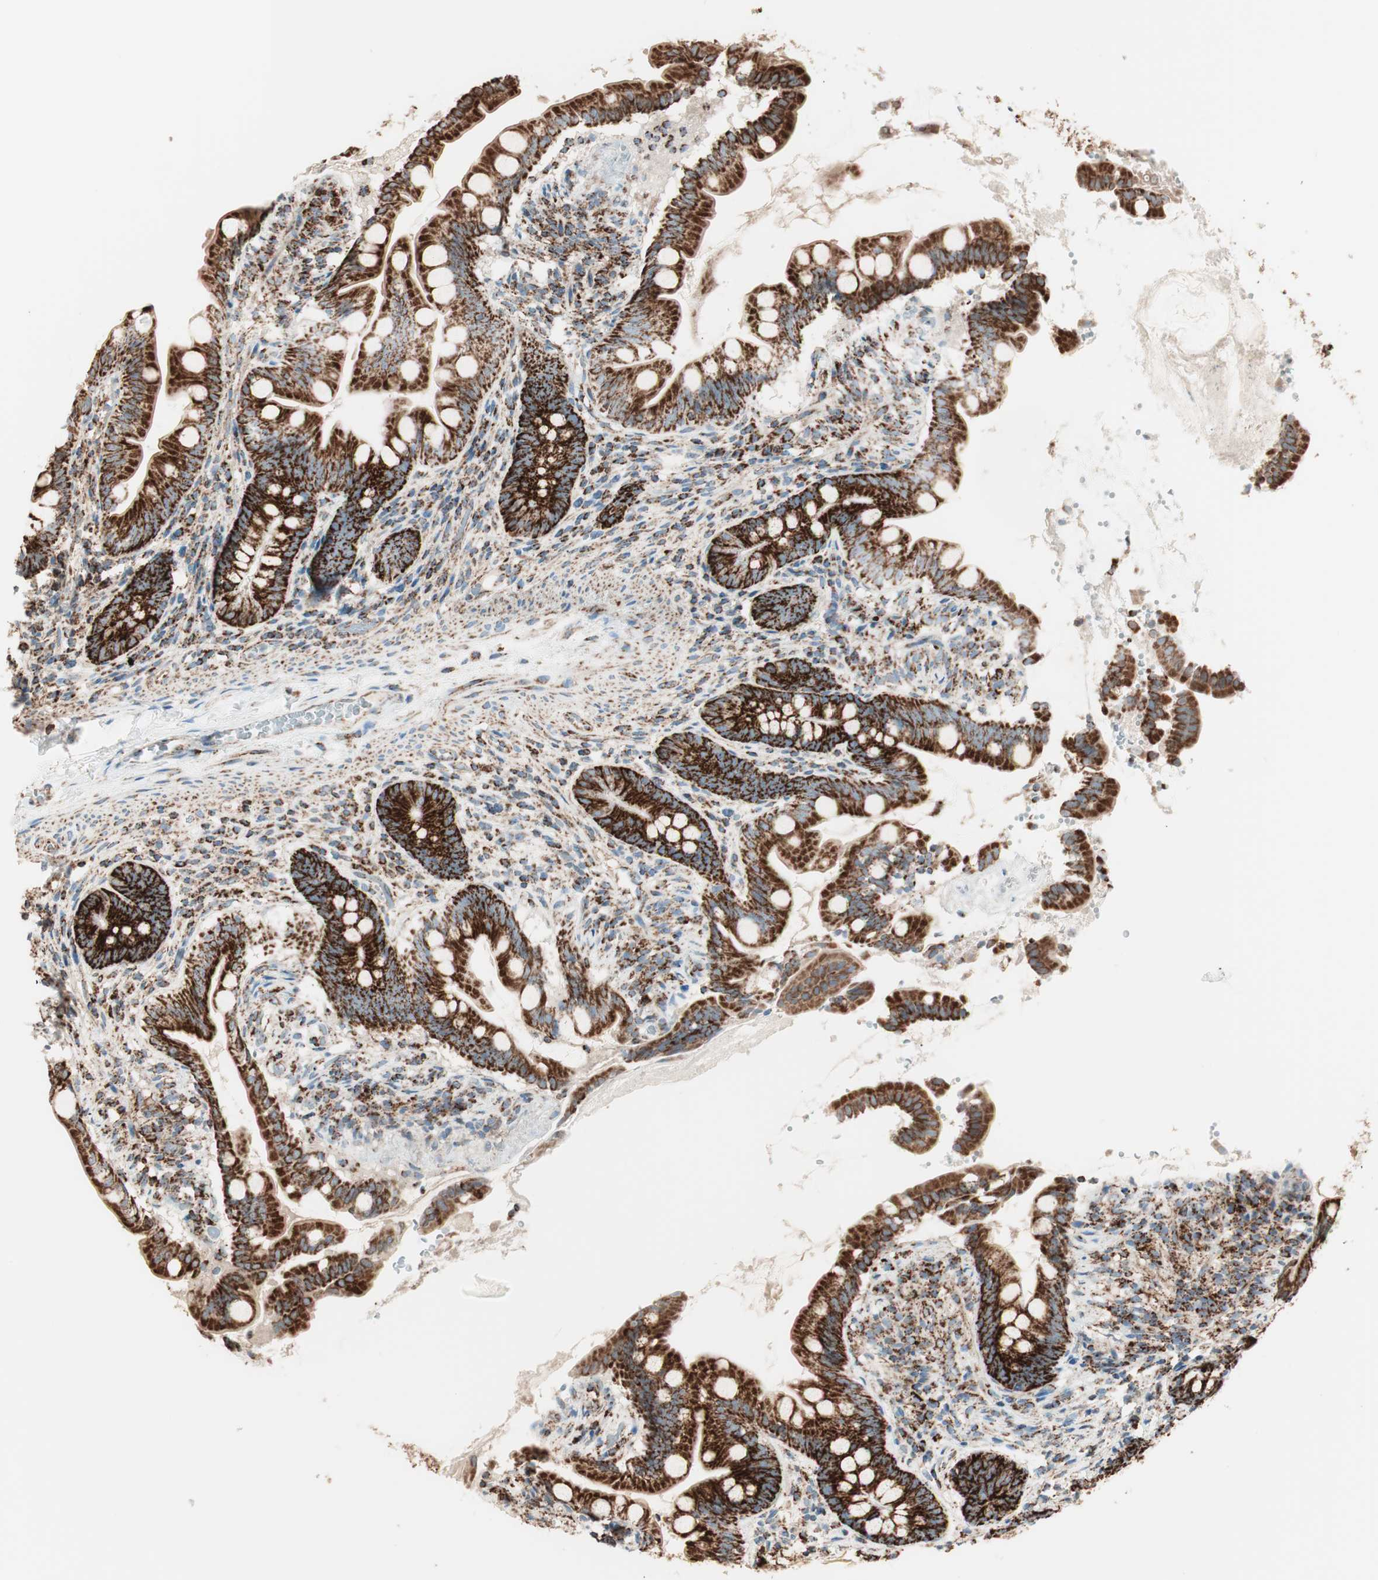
{"staining": {"intensity": "strong", "quantity": ">75%", "location": "cytoplasmic/membranous"}, "tissue": "small intestine", "cell_type": "Glandular cells", "image_type": "normal", "snomed": [{"axis": "morphology", "description": "Normal tissue, NOS"}, {"axis": "topography", "description": "Small intestine"}], "caption": "Immunohistochemistry staining of normal small intestine, which exhibits high levels of strong cytoplasmic/membranous expression in about >75% of glandular cells indicating strong cytoplasmic/membranous protein positivity. The staining was performed using DAB (brown) for protein detection and nuclei were counterstained in hematoxylin (blue).", "gene": "TOMM22", "patient": {"sex": "female", "age": 56}}